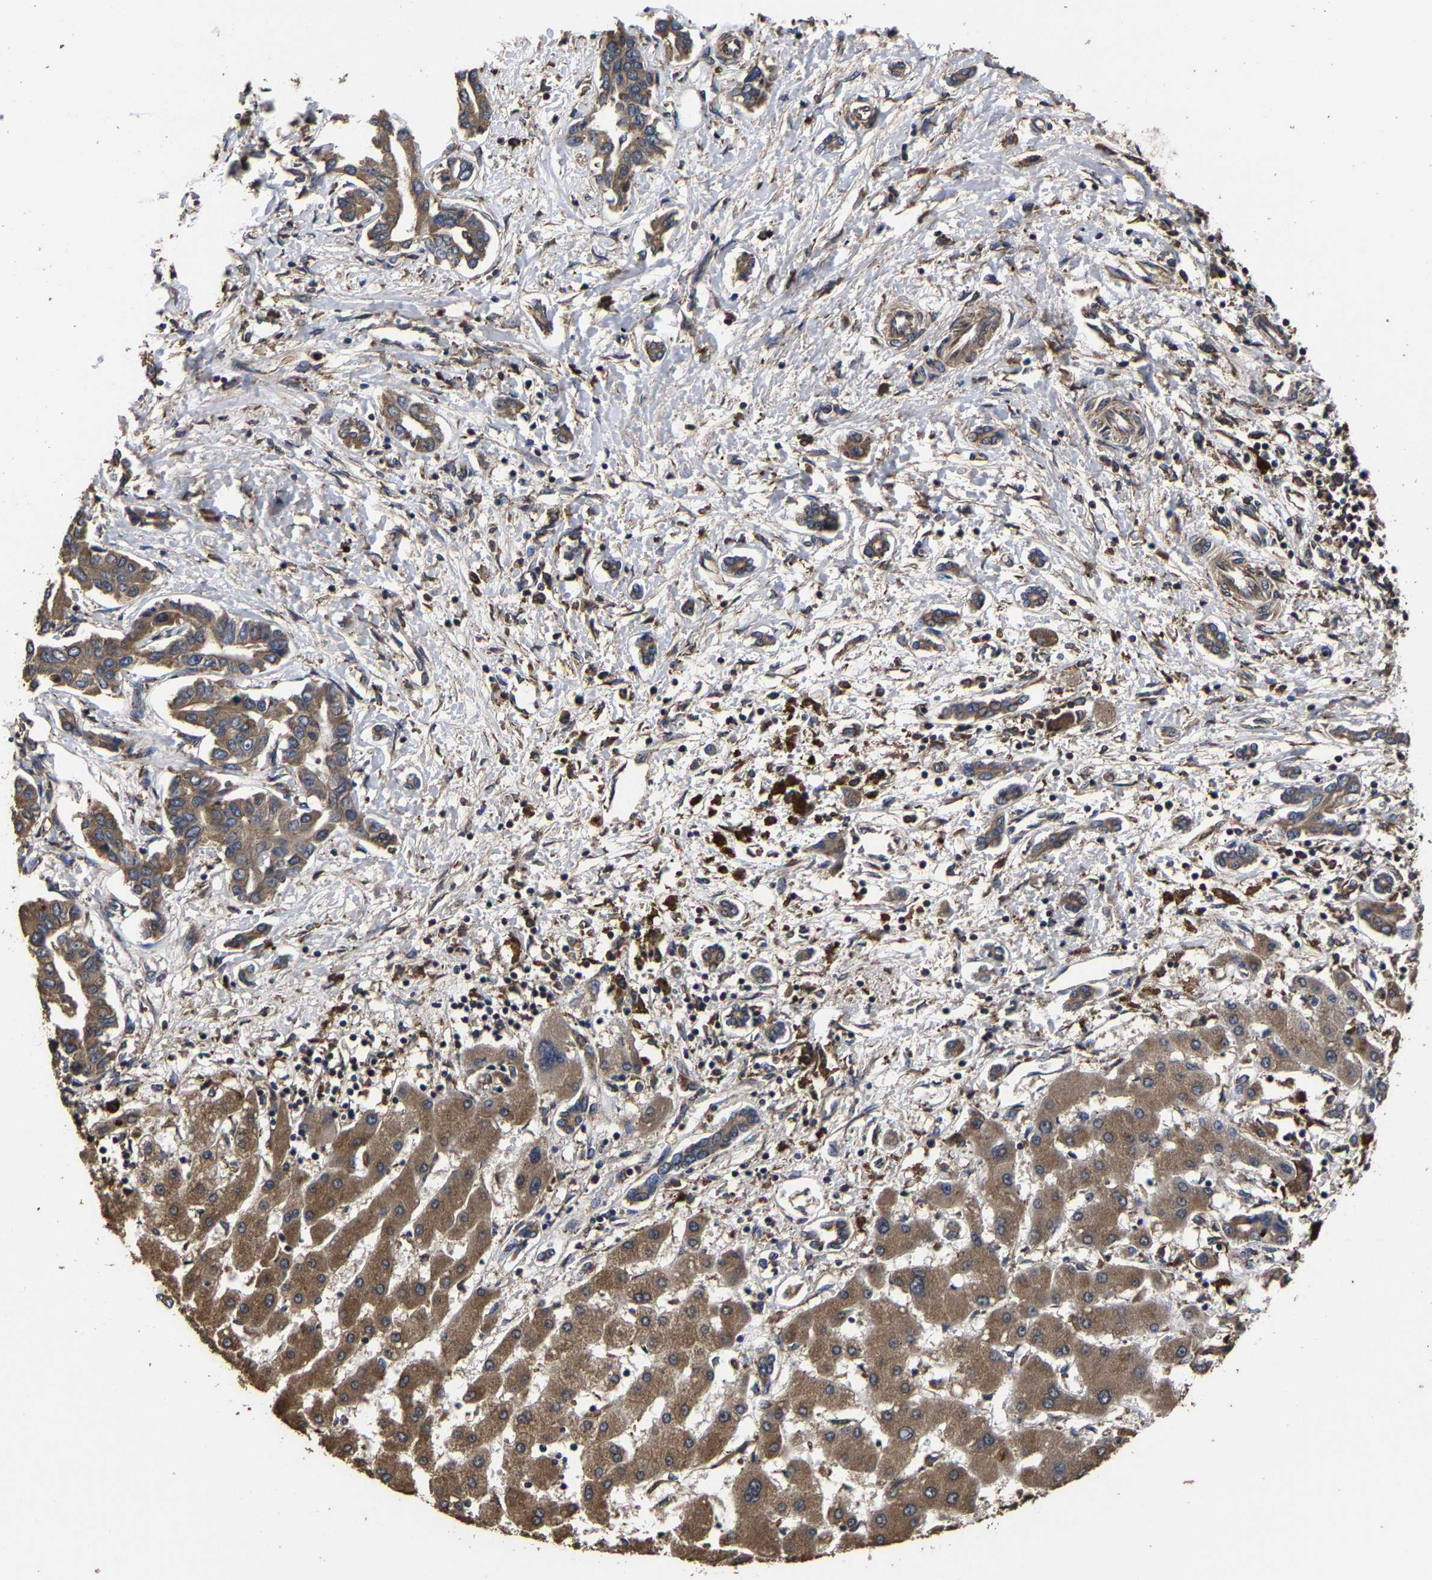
{"staining": {"intensity": "moderate", "quantity": ">75%", "location": "cytoplasmic/membranous"}, "tissue": "liver cancer", "cell_type": "Tumor cells", "image_type": "cancer", "snomed": [{"axis": "morphology", "description": "Cholangiocarcinoma"}, {"axis": "topography", "description": "Liver"}], "caption": "Cholangiocarcinoma (liver) stained with IHC reveals moderate cytoplasmic/membranous positivity in approximately >75% of tumor cells. (Brightfield microscopy of DAB IHC at high magnification).", "gene": "ITCH", "patient": {"sex": "male", "age": 59}}